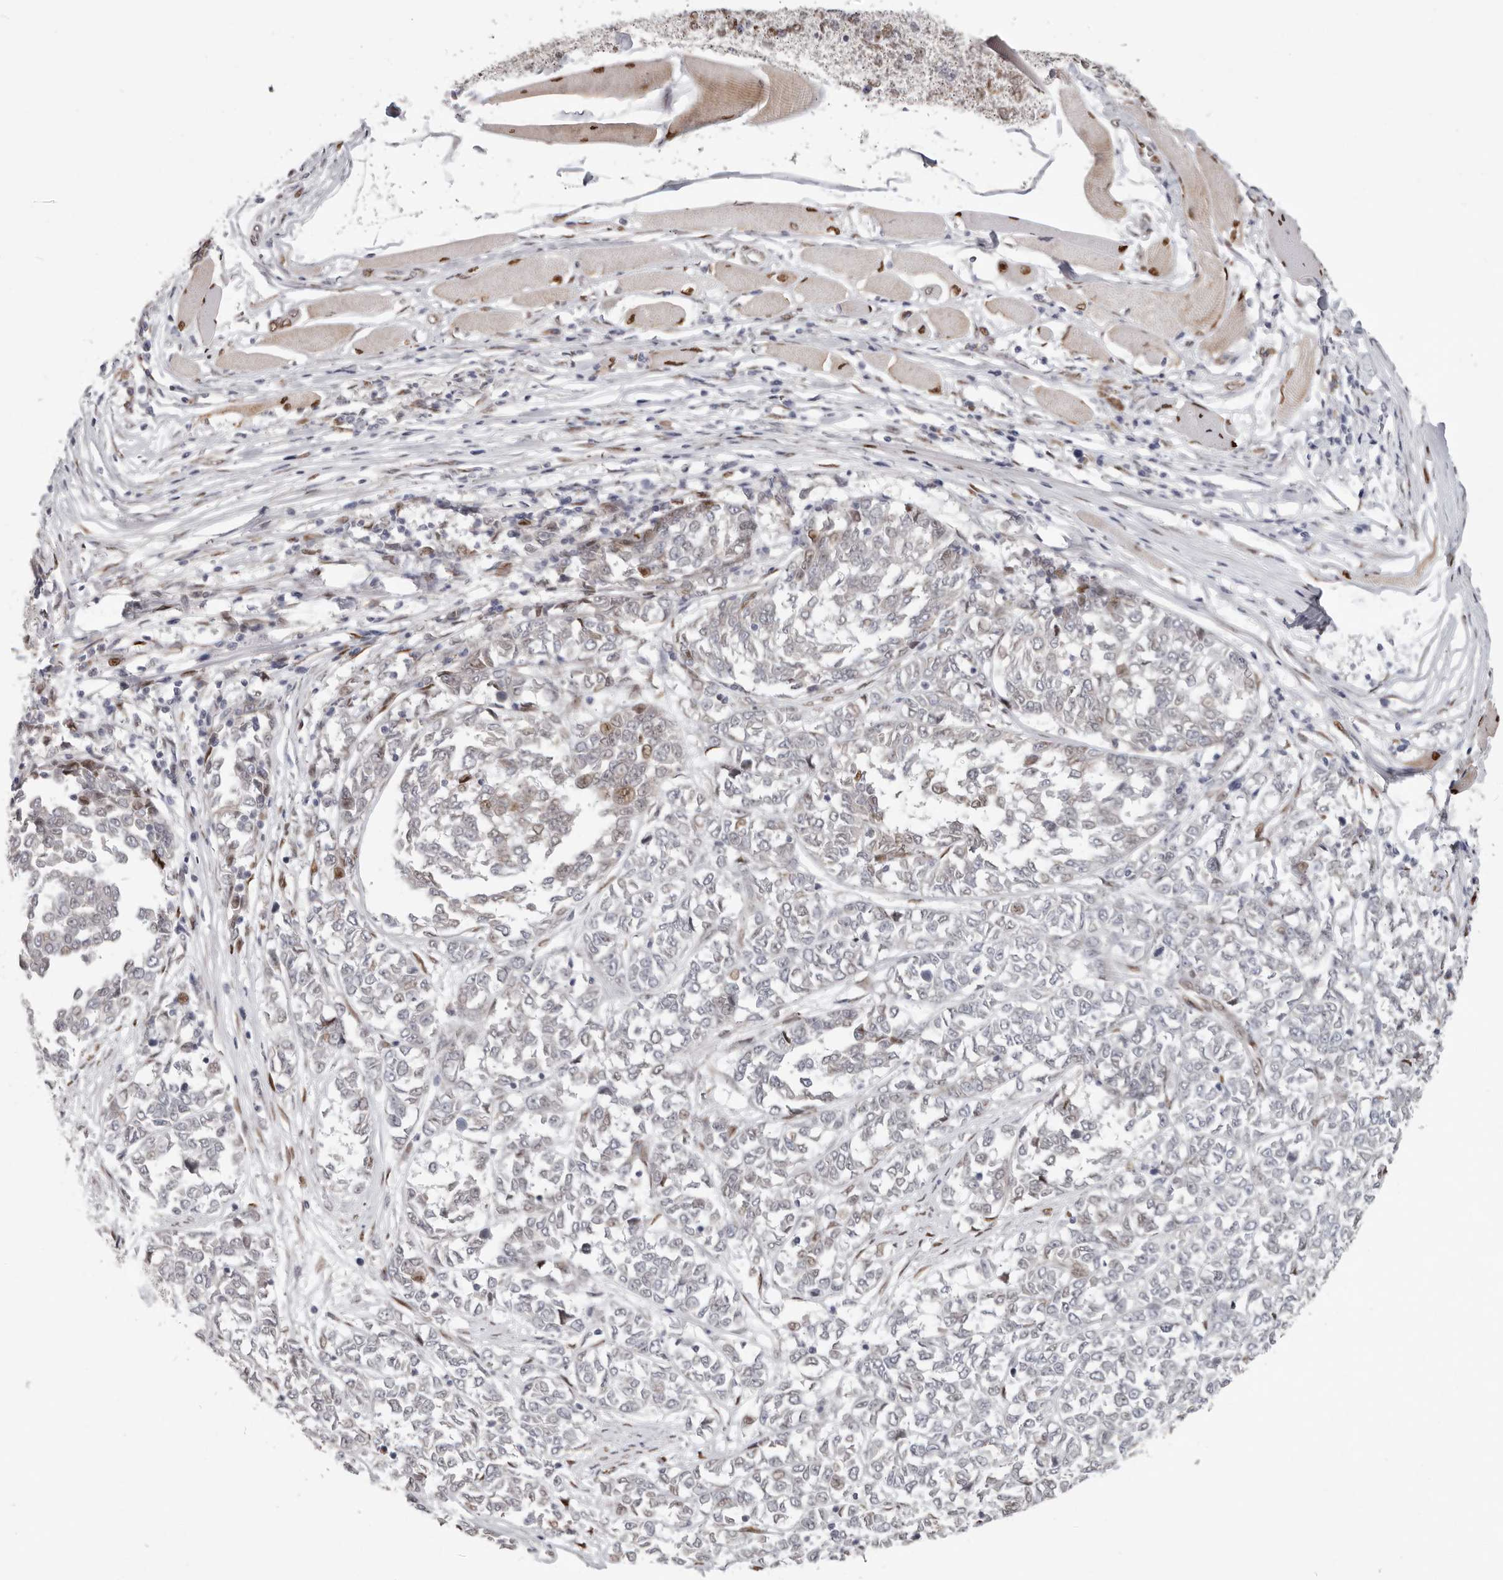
{"staining": {"intensity": "moderate", "quantity": "<25%", "location": "cytoplasmic/membranous,nuclear"}, "tissue": "melanoma", "cell_type": "Tumor cells", "image_type": "cancer", "snomed": [{"axis": "morphology", "description": "Malignant melanoma, NOS"}, {"axis": "topography", "description": "Skin"}], "caption": "Protein expression analysis of malignant melanoma shows moderate cytoplasmic/membranous and nuclear expression in approximately <25% of tumor cells.", "gene": "SRP19", "patient": {"sex": "female", "age": 72}}